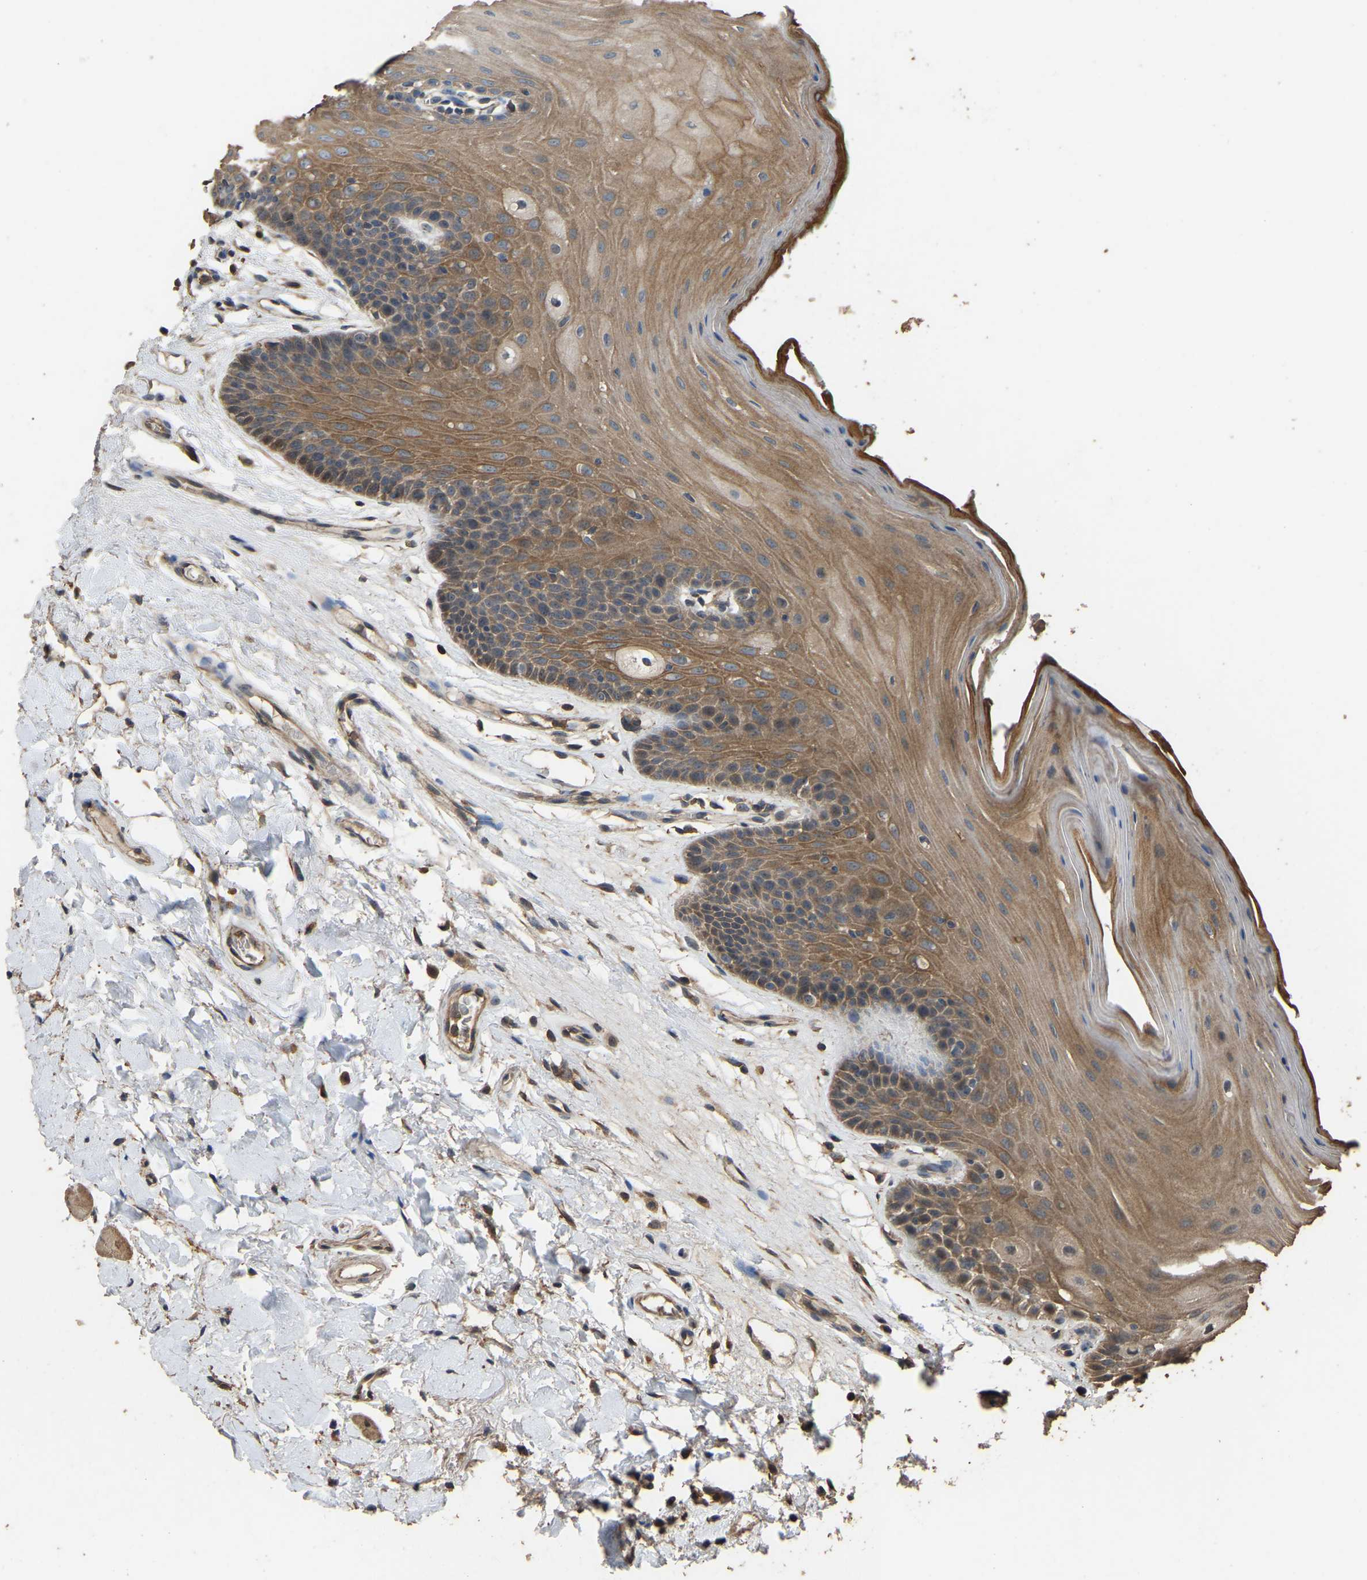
{"staining": {"intensity": "weak", "quantity": ">75%", "location": "cytoplasmic/membranous"}, "tissue": "oral mucosa", "cell_type": "Squamous epithelial cells", "image_type": "normal", "snomed": [{"axis": "morphology", "description": "Normal tissue, NOS"}, {"axis": "morphology", "description": "Squamous cell carcinoma, NOS"}, {"axis": "topography", "description": "Oral tissue"}, {"axis": "topography", "description": "Head-Neck"}], "caption": "A brown stain highlights weak cytoplasmic/membranous staining of a protein in squamous epithelial cells of normal human oral mucosa. (IHC, brightfield microscopy, high magnification).", "gene": "FHIT", "patient": {"sex": "male", "age": 71}}